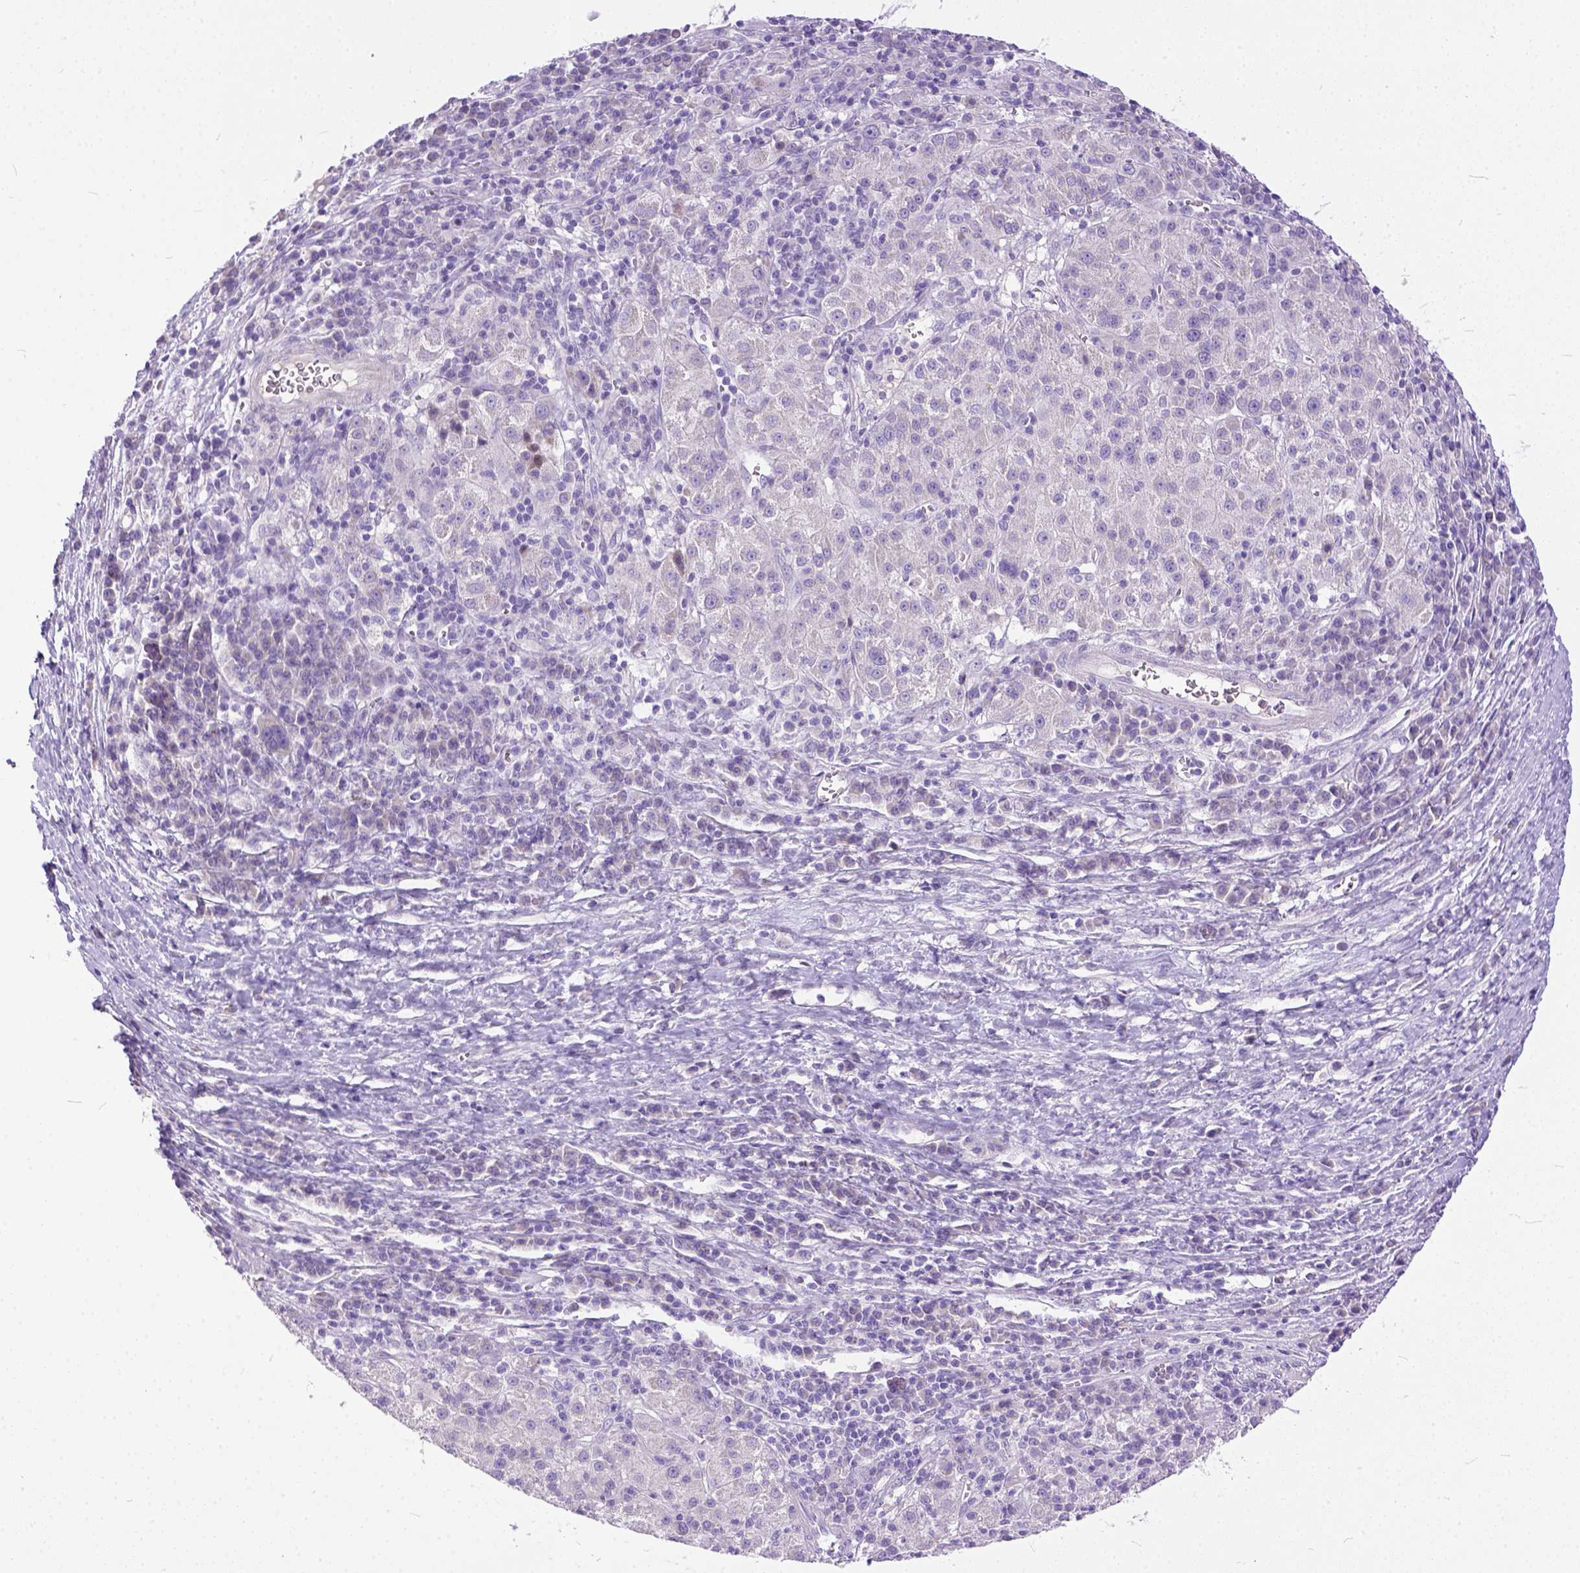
{"staining": {"intensity": "negative", "quantity": "none", "location": "none"}, "tissue": "liver cancer", "cell_type": "Tumor cells", "image_type": "cancer", "snomed": [{"axis": "morphology", "description": "Carcinoma, Hepatocellular, NOS"}, {"axis": "topography", "description": "Liver"}], "caption": "Protein analysis of liver hepatocellular carcinoma demonstrates no significant expression in tumor cells.", "gene": "PLK5", "patient": {"sex": "female", "age": 60}}